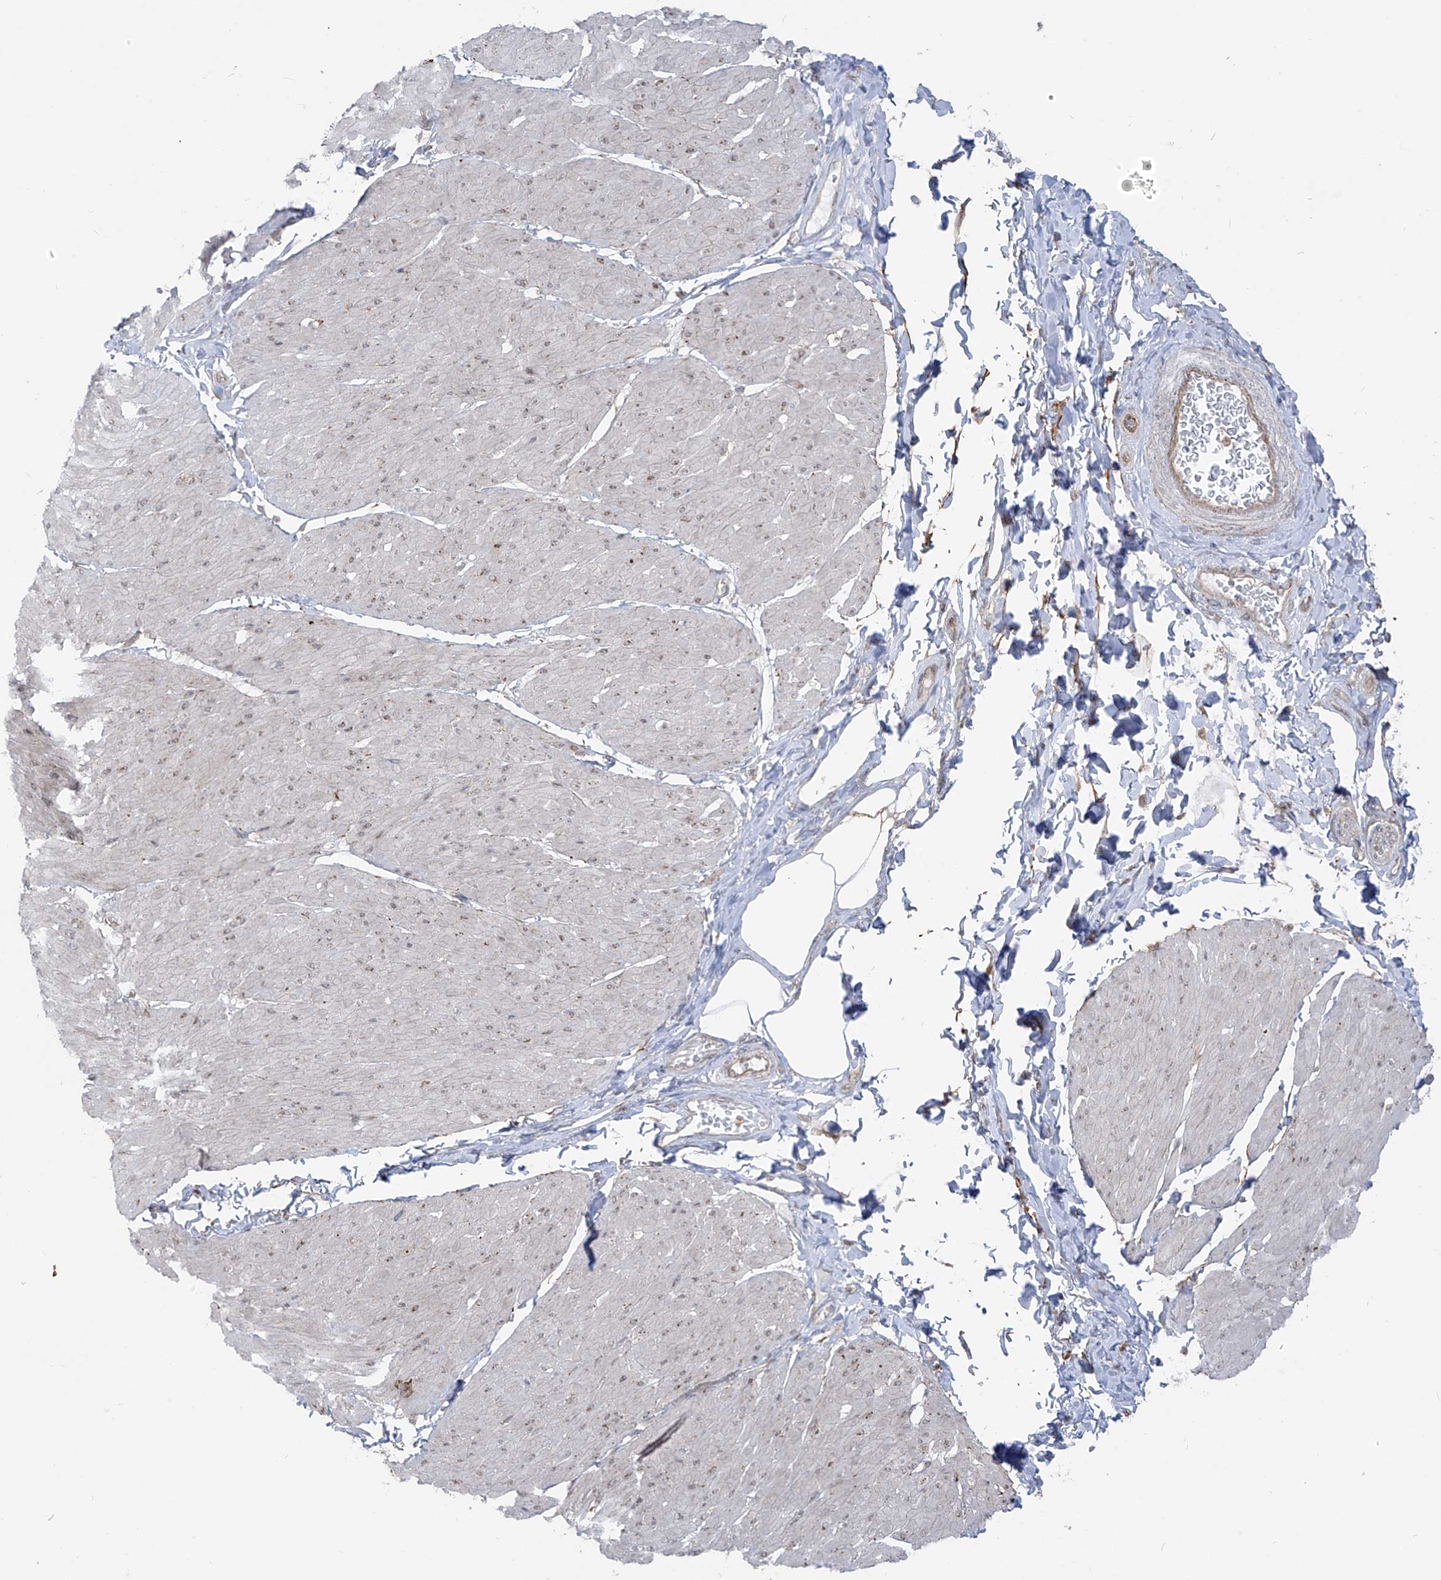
{"staining": {"intensity": "weak", "quantity": "25%-75%", "location": "cytoplasmic/membranous"}, "tissue": "smooth muscle", "cell_type": "Smooth muscle cells", "image_type": "normal", "snomed": [{"axis": "morphology", "description": "Urothelial carcinoma, High grade"}, {"axis": "topography", "description": "Urinary bladder"}], "caption": "Weak cytoplasmic/membranous staining for a protein is identified in about 25%-75% of smooth muscle cells of benign smooth muscle using immunohistochemistry.", "gene": "PDE11A", "patient": {"sex": "male", "age": 46}}